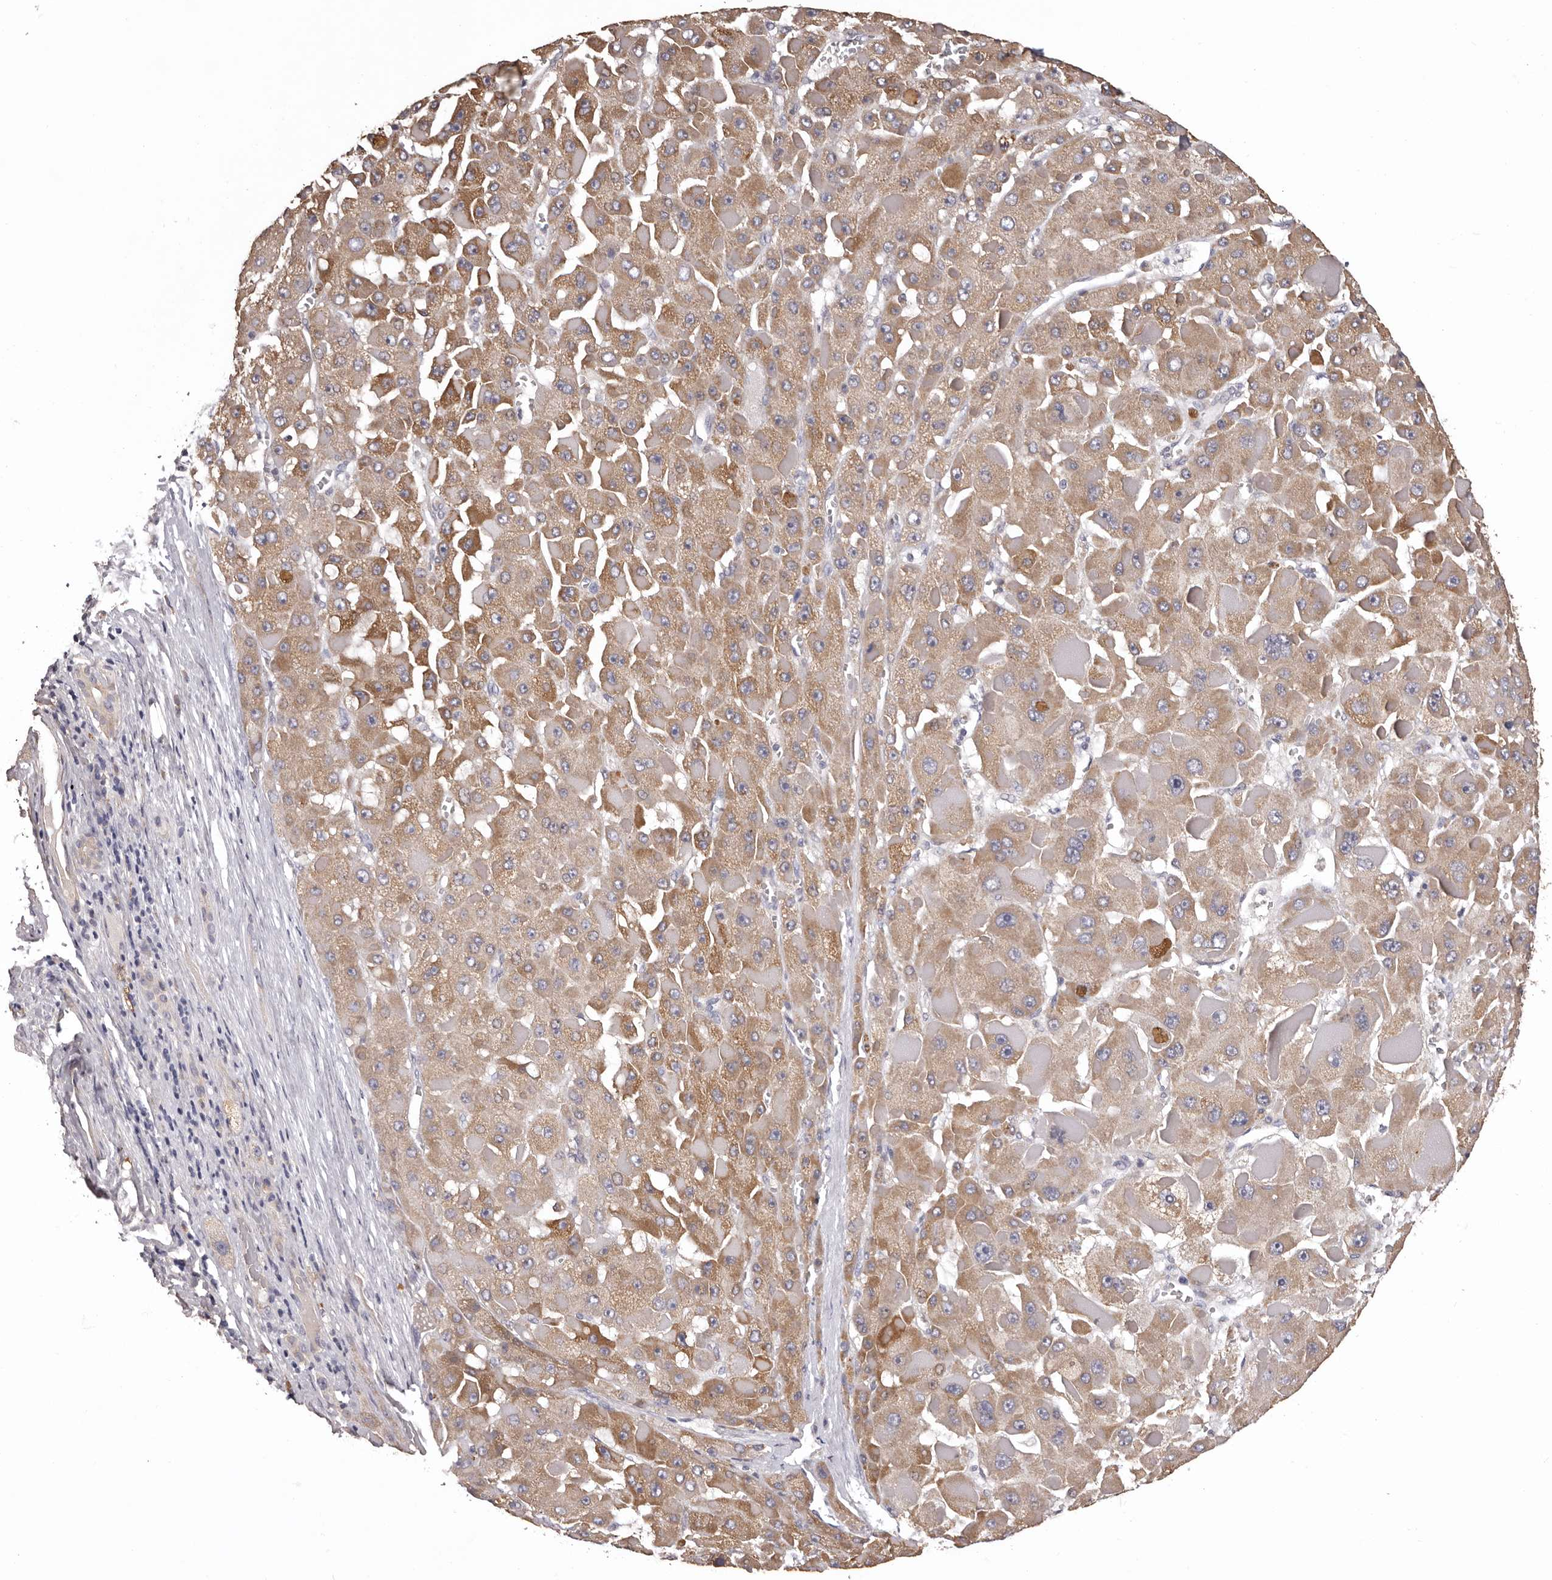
{"staining": {"intensity": "moderate", "quantity": ">75%", "location": "cytoplasmic/membranous"}, "tissue": "liver cancer", "cell_type": "Tumor cells", "image_type": "cancer", "snomed": [{"axis": "morphology", "description": "Carcinoma, Hepatocellular, NOS"}, {"axis": "topography", "description": "Liver"}], "caption": "Human hepatocellular carcinoma (liver) stained for a protein (brown) reveals moderate cytoplasmic/membranous positive expression in about >75% of tumor cells.", "gene": "ETNK1", "patient": {"sex": "female", "age": 73}}